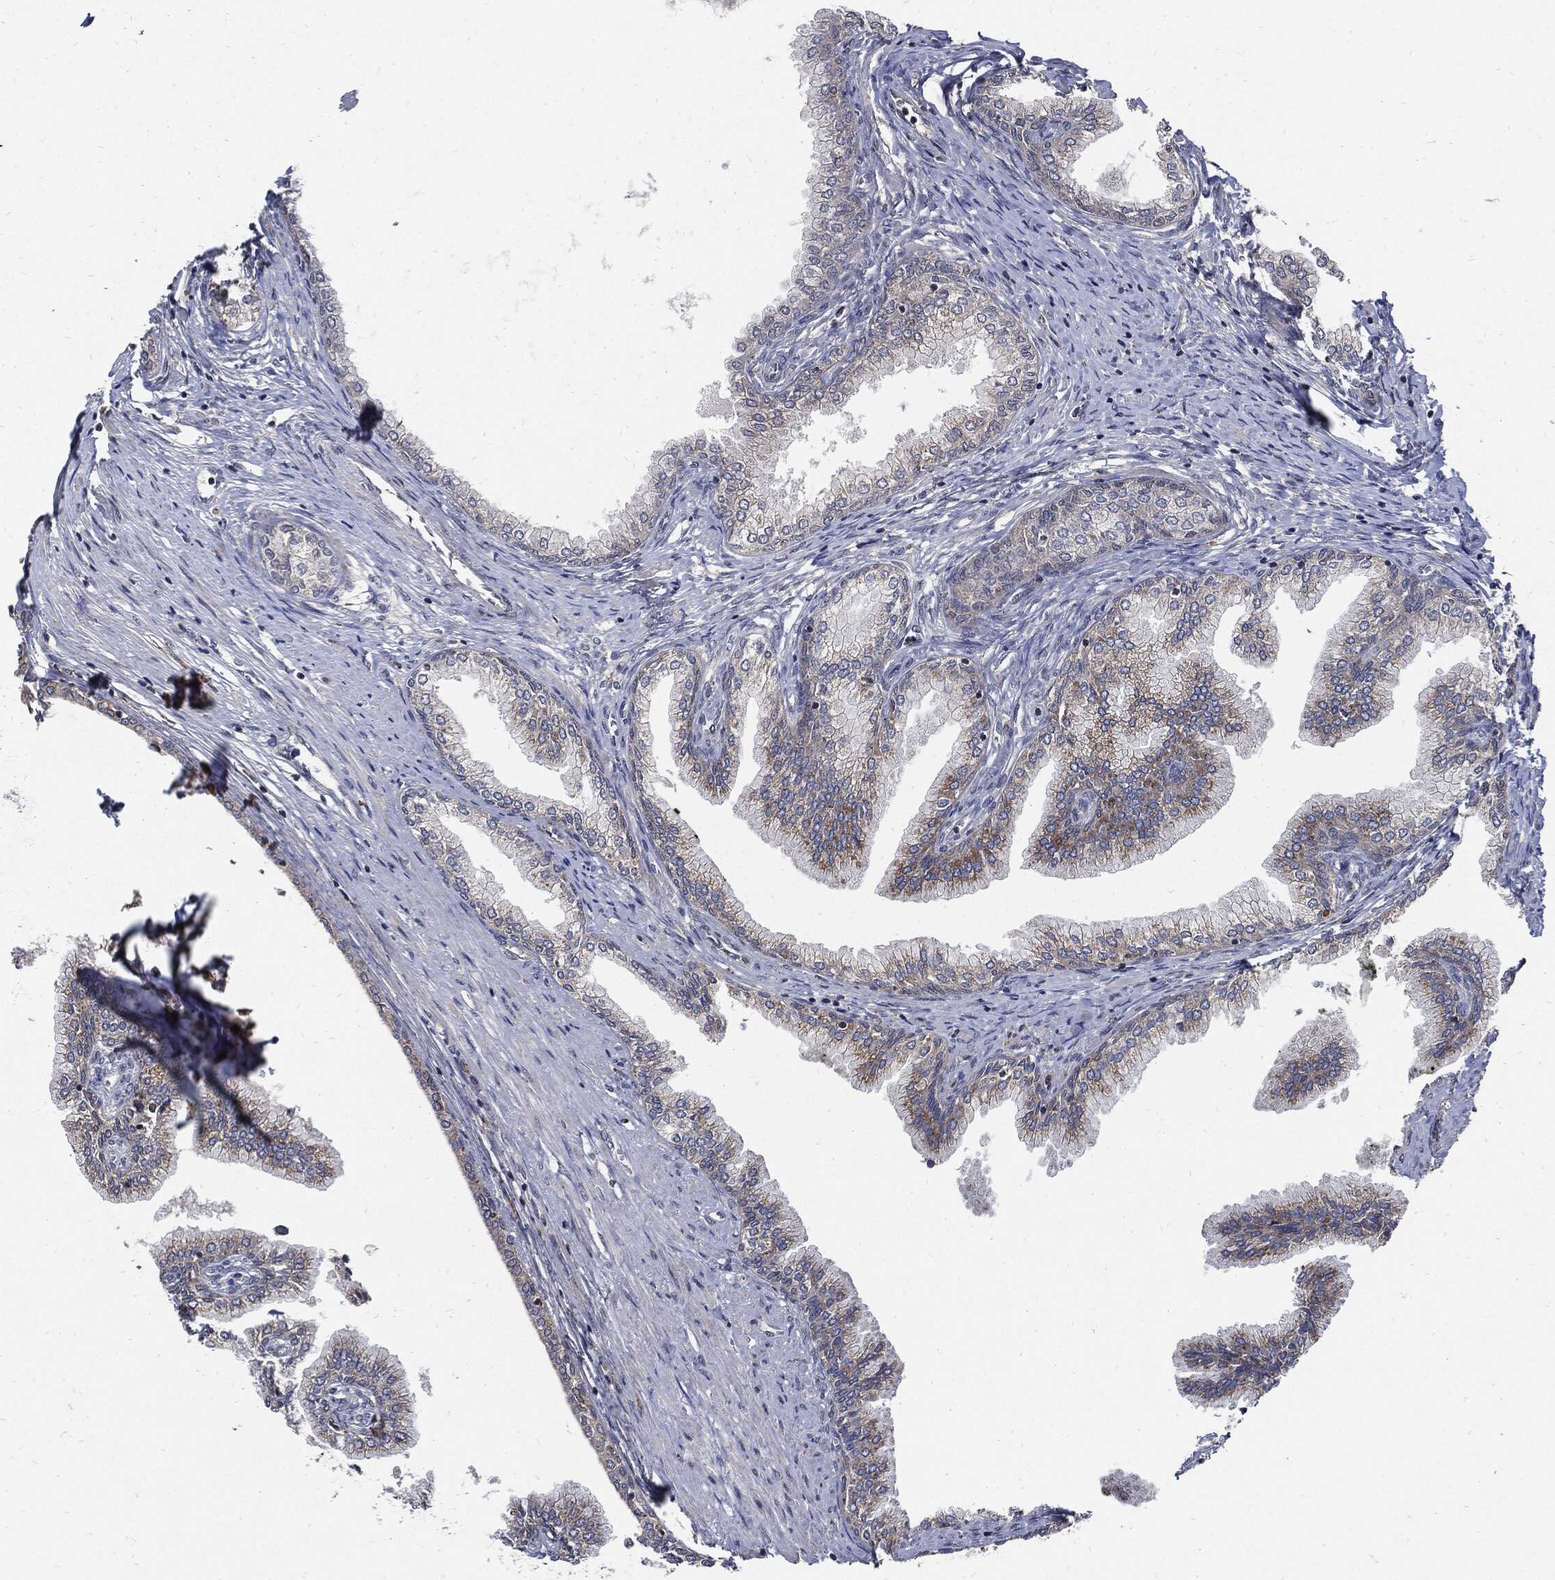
{"staining": {"intensity": "moderate", "quantity": "<25%", "location": "cytoplasmic/membranous"}, "tissue": "prostate cancer", "cell_type": "Tumor cells", "image_type": "cancer", "snomed": [{"axis": "morphology", "description": "Adenocarcinoma, Low grade"}, {"axis": "topography", "description": "Prostate and seminal vesicle, NOS"}], "caption": "A brown stain shows moderate cytoplasmic/membranous expression of a protein in human prostate cancer tumor cells.", "gene": "SLC31A2", "patient": {"sex": "male", "age": 61}}